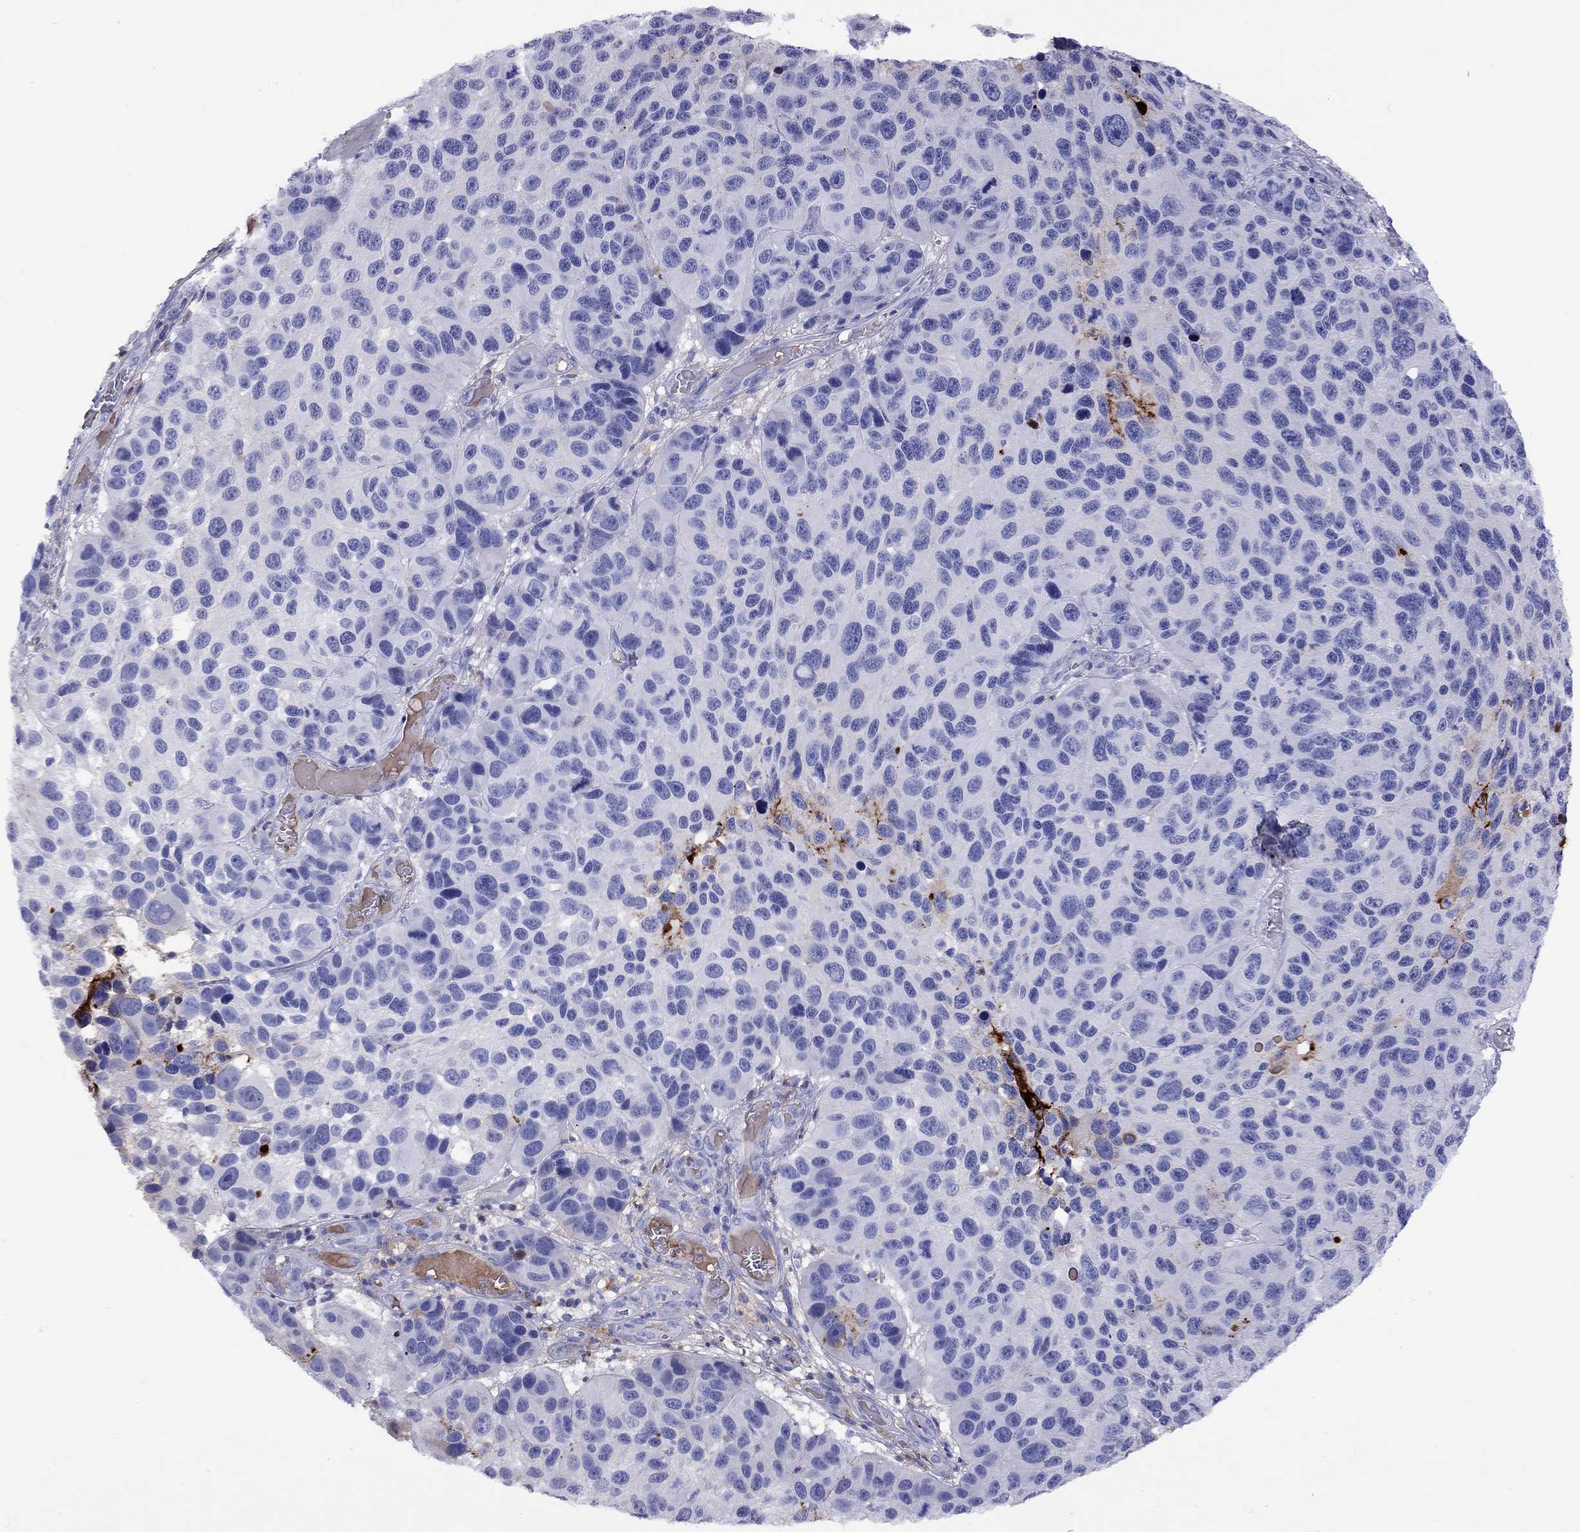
{"staining": {"intensity": "negative", "quantity": "none", "location": "none"}, "tissue": "melanoma", "cell_type": "Tumor cells", "image_type": "cancer", "snomed": [{"axis": "morphology", "description": "Malignant melanoma, NOS"}, {"axis": "topography", "description": "Skin"}], "caption": "This is an immunohistochemistry photomicrograph of melanoma. There is no positivity in tumor cells.", "gene": "SERPINA3", "patient": {"sex": "male", "age": 53}}